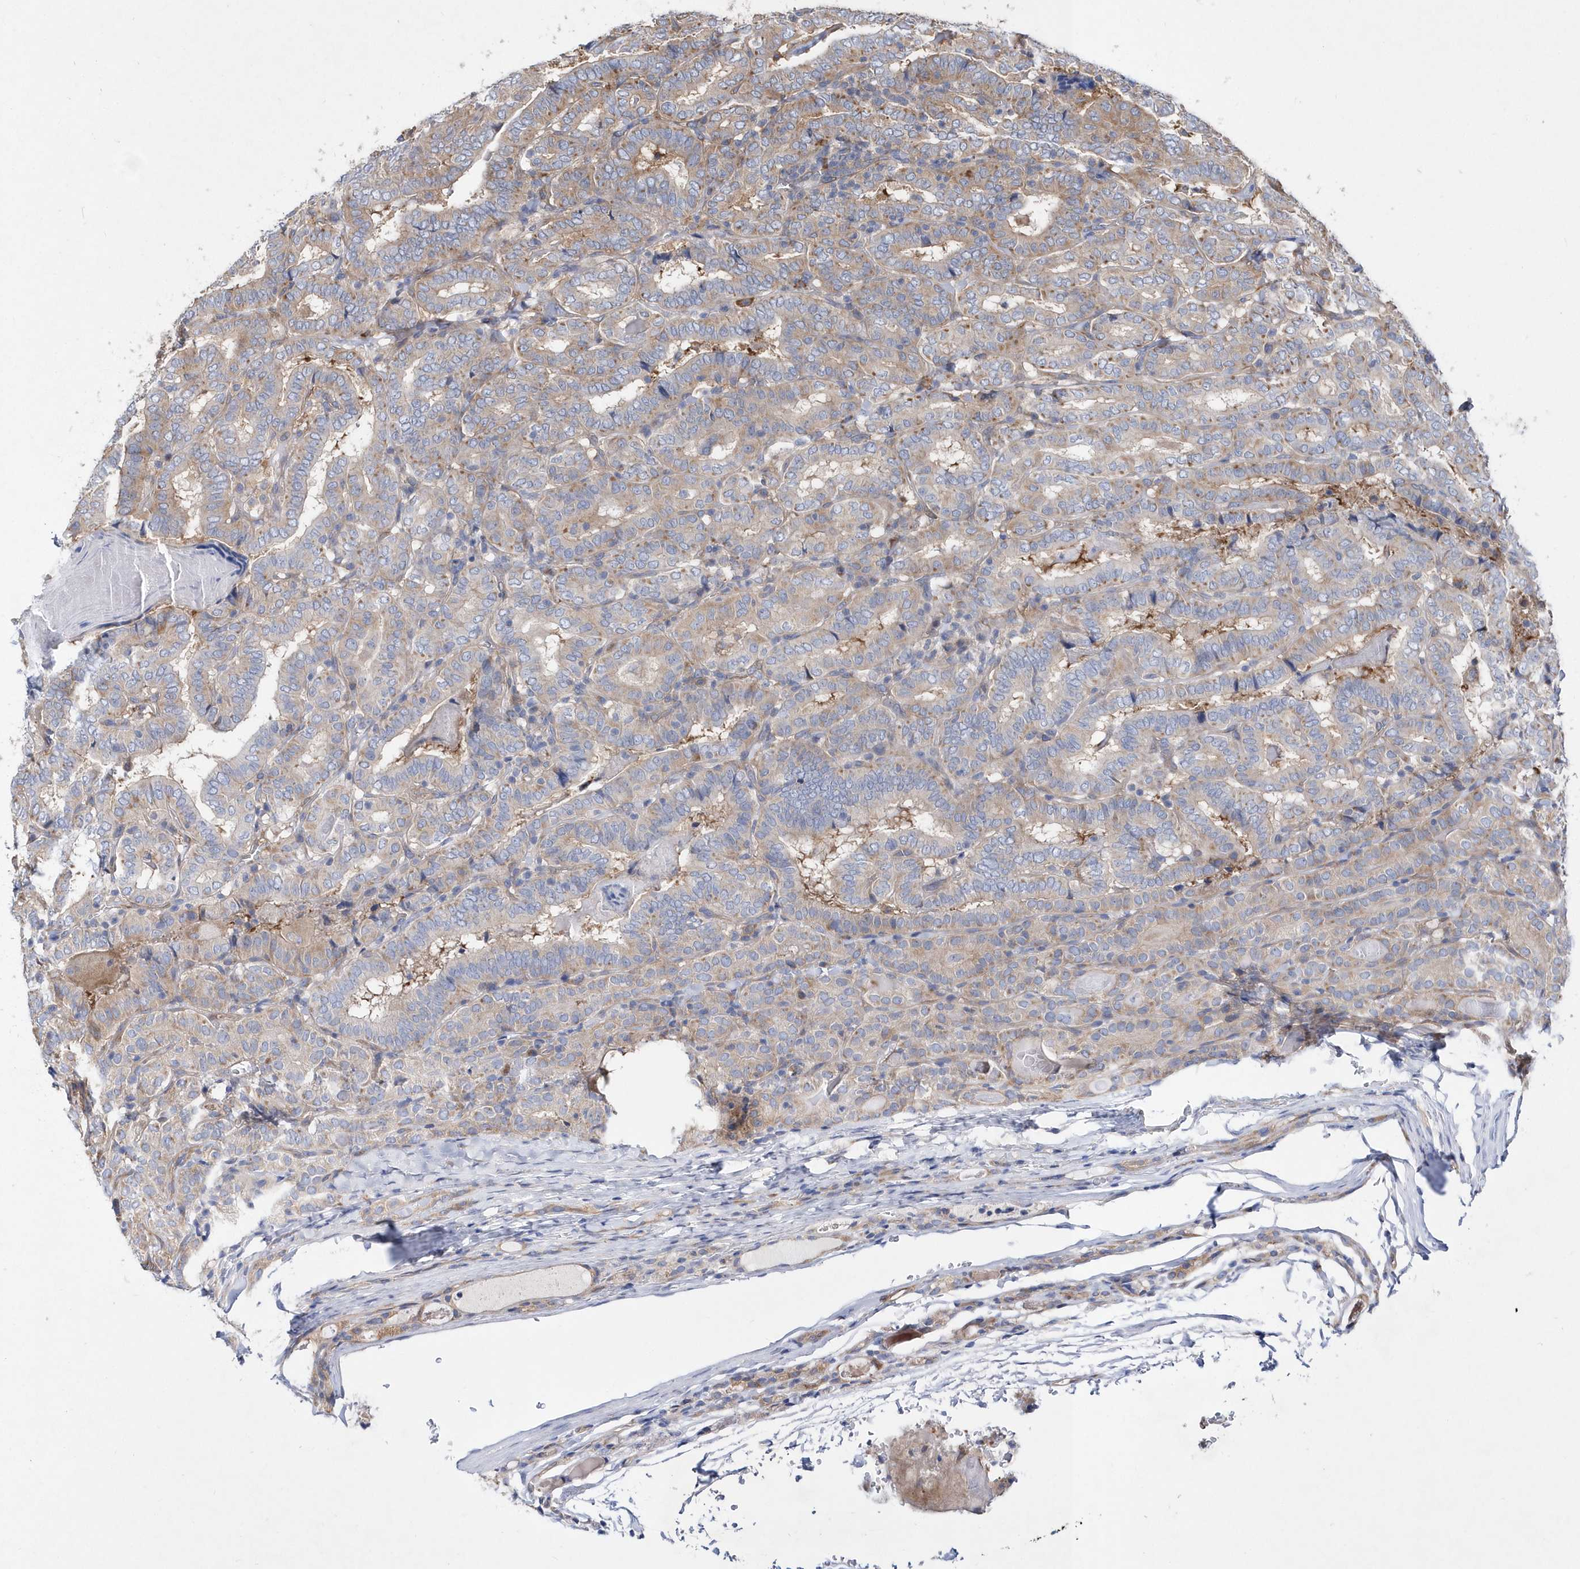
{"staining": {"intensity": "weak", "quantity": "<25%", "location": "cytoplasmic/membranous"}, "tissue": "thyroid cancer", "cell_type": "Tumor cells", "image_type": "cancer", "snomed": [{"axis": "morphology", "description": "Papillary adenocarcinoma, NOS"}, {"axis": "topography", "description": "Thyroid gland"}], "caption": "This histopathology image is of papillary adenocarcinoma (thyroid) stained with immunohistochemistry to label a protein in brown with the nuclei are counter-stained blue. There is no expression in tumor cells.", "gene": "JKAMP", "patient": {"sex": "female", "age": 72}}